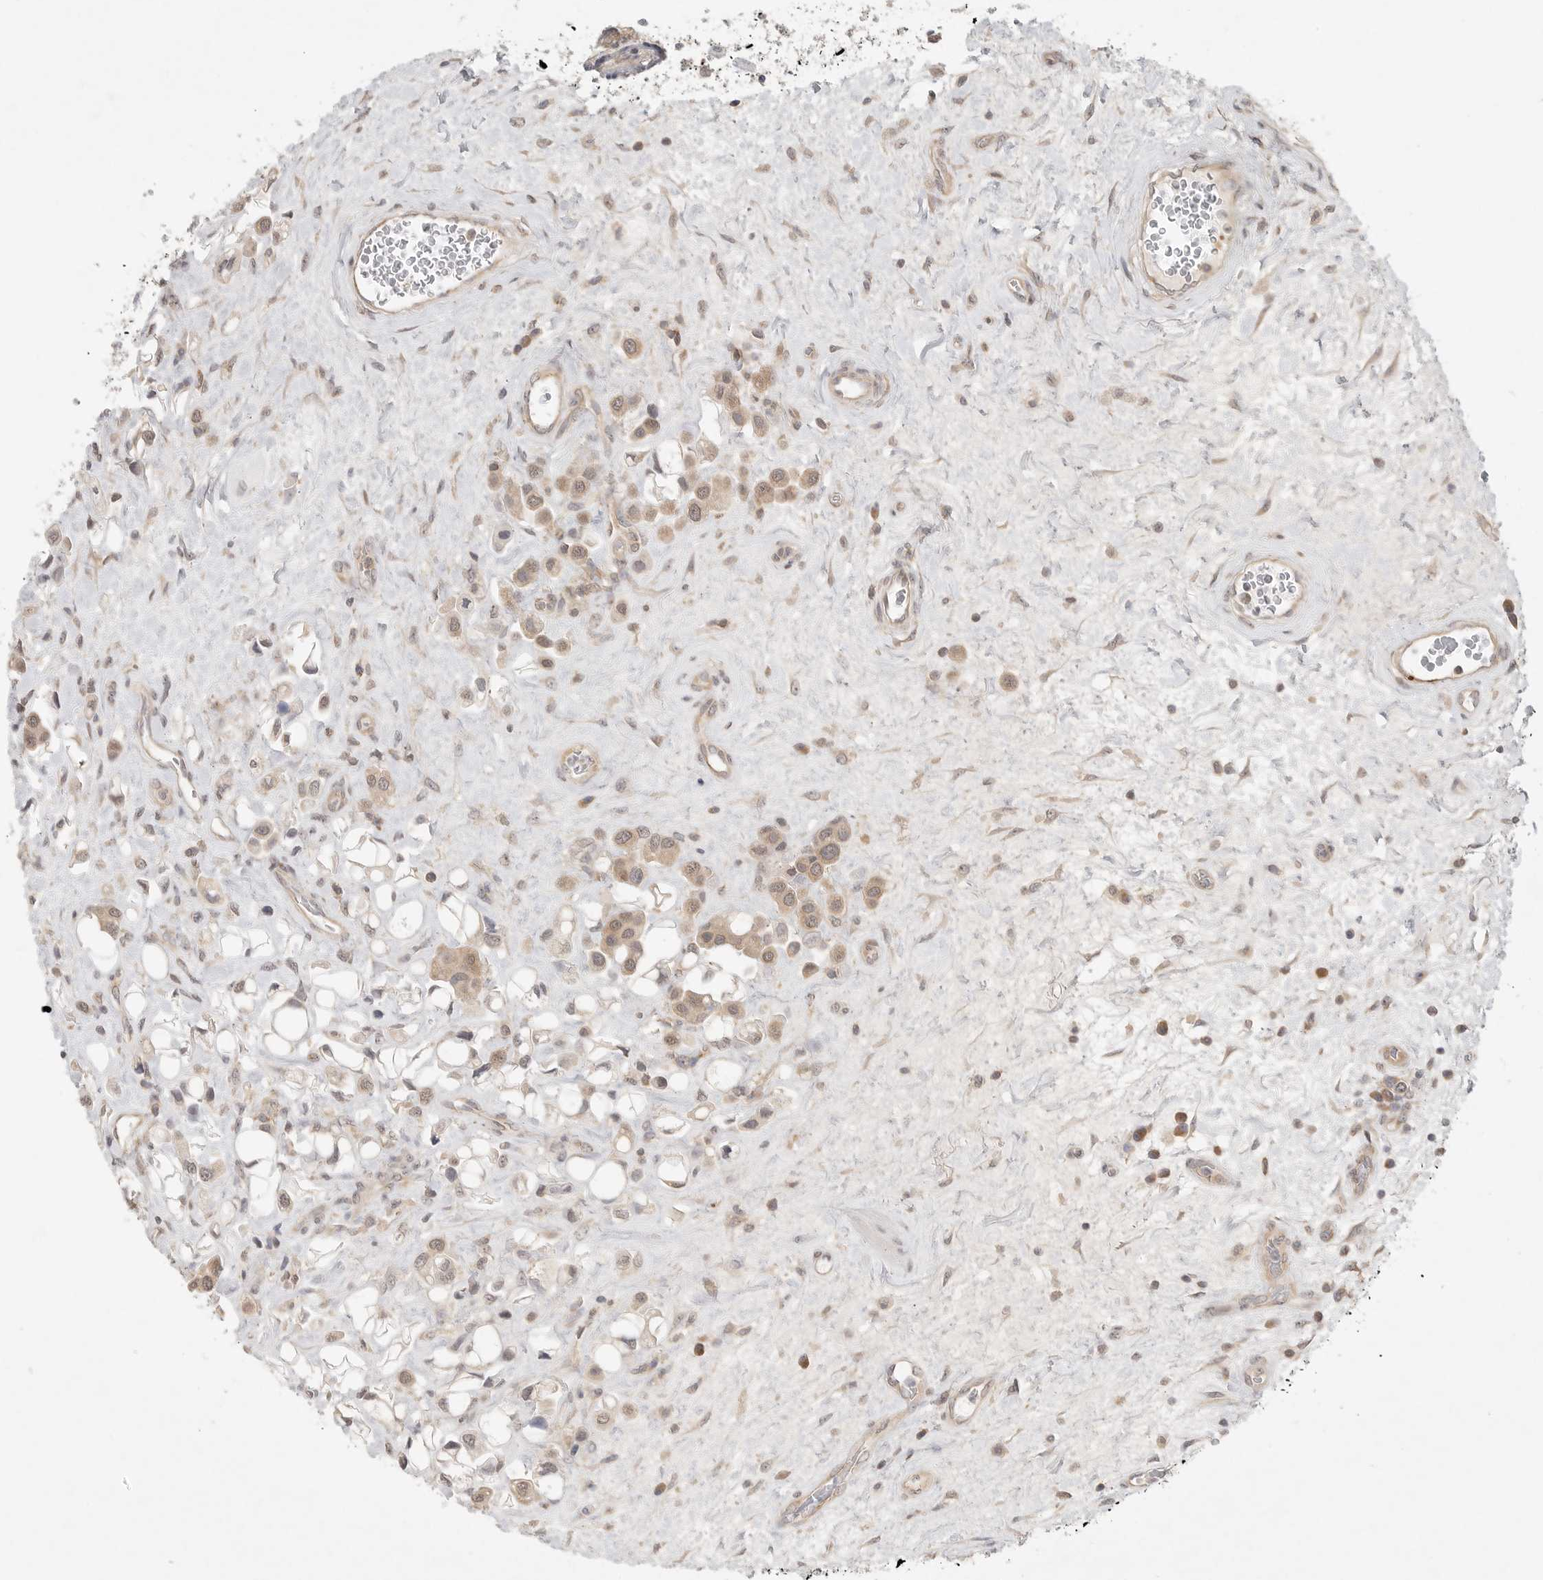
{"staining": {"intensity": "moderate", "quantity": "25%-75%", "location": "cytoplasmic/membranous,nuclear"}, "tissue": "urothelial cancer", "cell_type": "Tumor cells", "image_type": "cancer", "snomed": [{"axis": "morphology", "description": "Urothelial carcinoma, High grade"}, {"axis": "topography", "description": "Urinary bladder"}], "caption": "Immunohistochemistry histopathology image of neoplastic tissue: human urothelial cancer stained using IHC exhibits medium levels of moderate protein expression localized specifically in the cytoplasmic/membranous and nuclear of tumor cells, appearing as a cytoplasmic/membranous and nuclear brown color.", "gene": "HDAC6", "patient": {"sex": "male", "age": 50}}